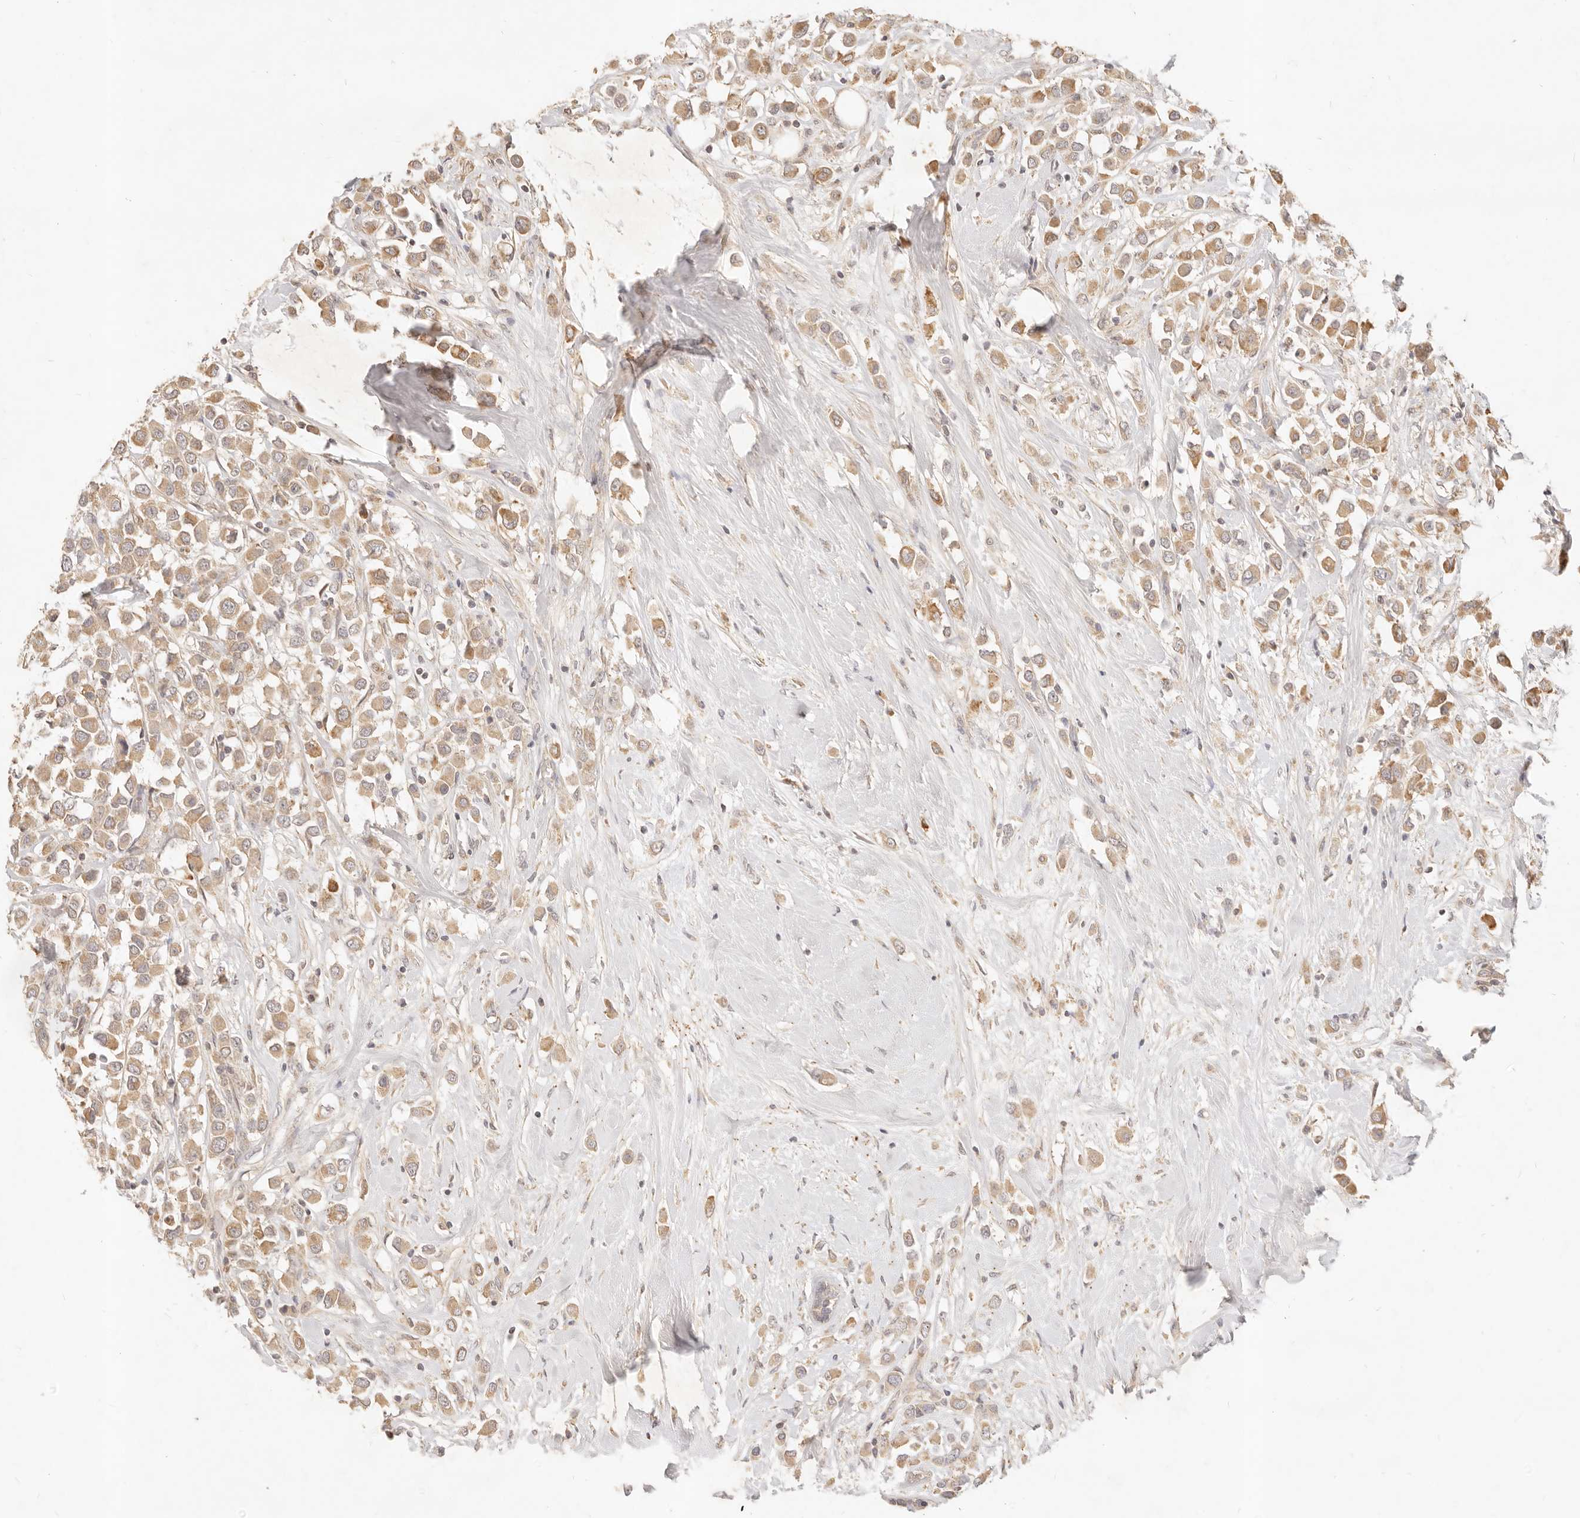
{"staining": {"intensity": "moderate", "quantity": ">75%", "location": "cytoplasmic/membranous"}, "tissue": "breast cancer", "cell_type": "Tumor cells", "image_type": "cancer", "snomed": [{"axis": "morphology", "description": "Duct carcinoma"}, {"axis": "topography", "description": "Breast"}], "caption": "Immunohistochemistry (IHC) (DAB) staining of breast invasive ductal carcinoma demonstrates moderate cytoplasmic/membranous protein staining in approximately >75% of tumor cells.", "gene": "RUBCNL", "patient": {"sex": "female", "age": 61}}